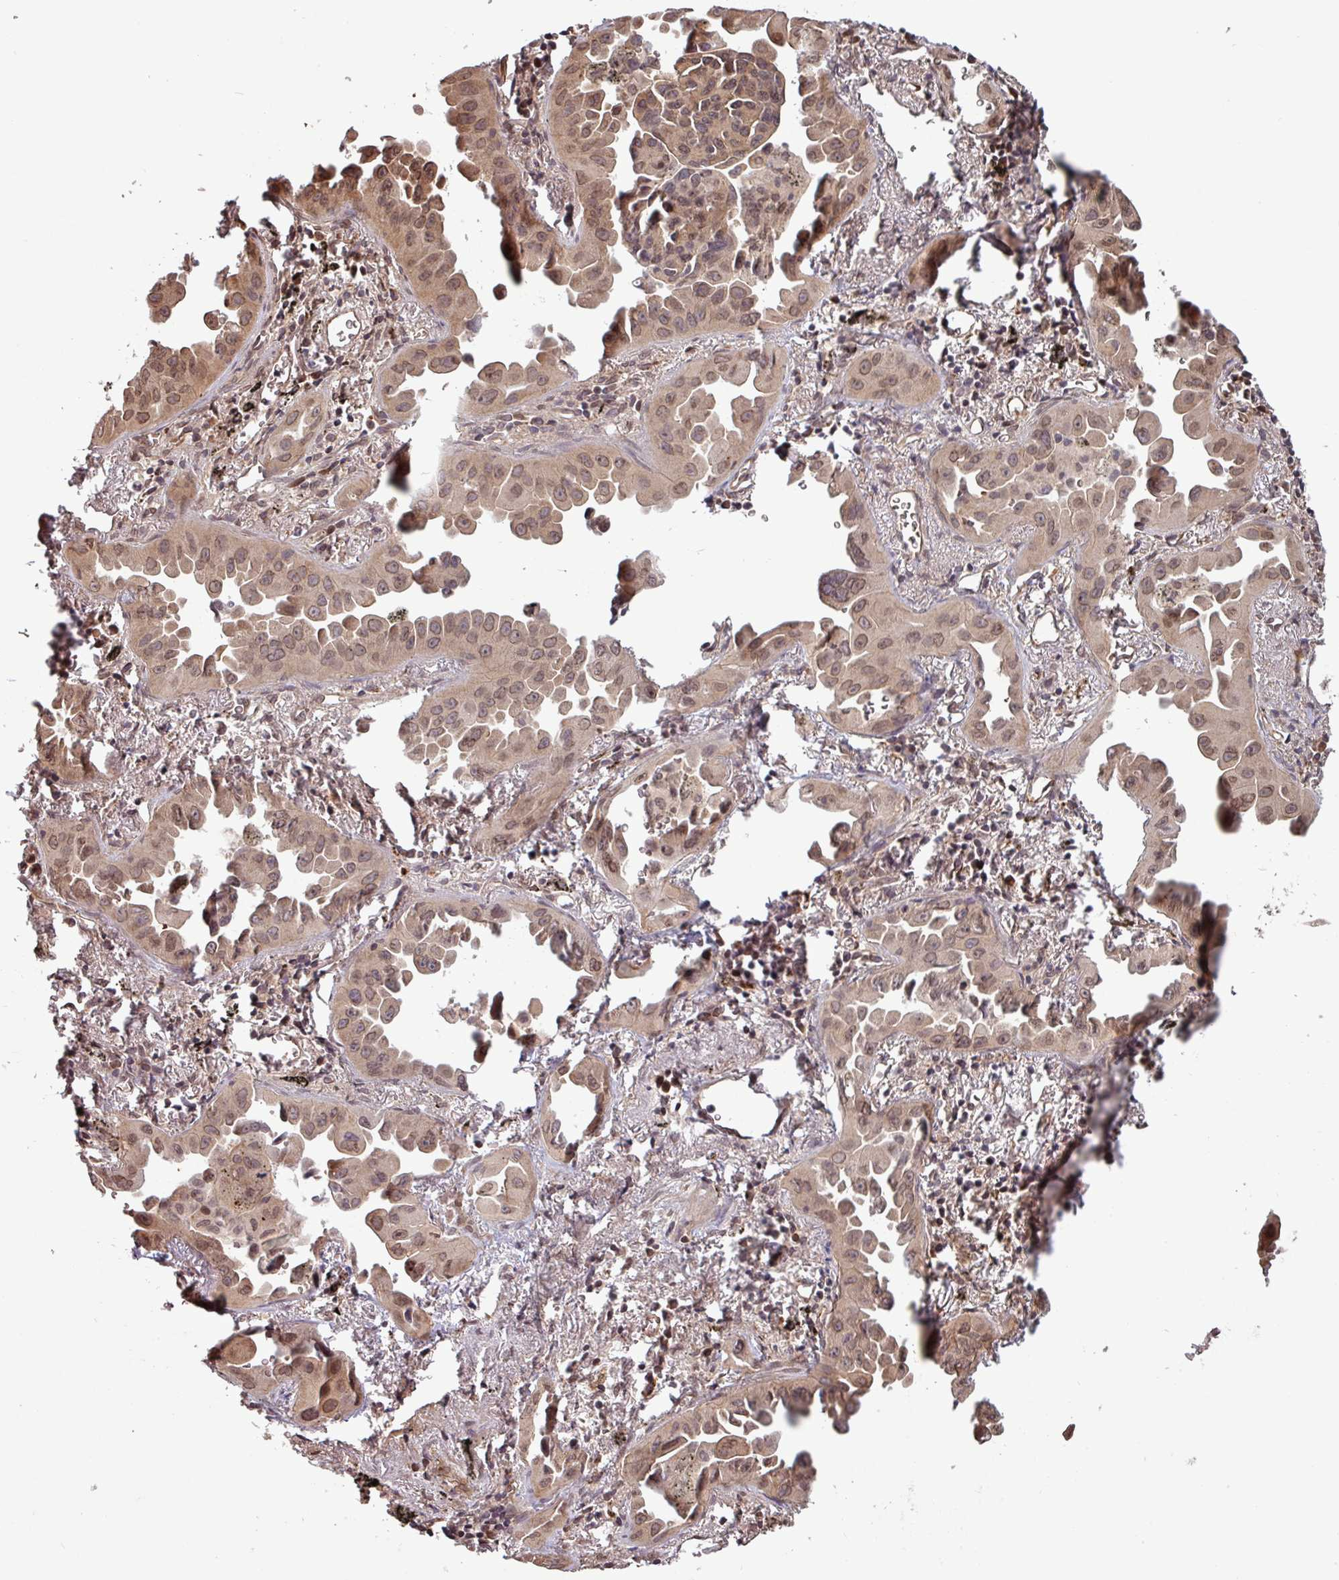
{"staining": {"intensity": "moderate", "quantity": ">75%", "location": "cytoplasmic/membranous,nuclear"}, "tissue": "lung cancer", "cell_type": "Tumor cells", "image_type": "cancer", "snomed": [{"axis": "morphology", "description": "Adenocarcinoma, NOS"}, {"axis": "topography", "description": "Lung"}], "caption": "DAB (3,3'-diaminobenzidine) immunohistochemical staining of human lung cancer (adenocarcinoma) exhibits moderate cytoplasmic/membranous and nuclear protein expression in approximately >75% of tumor cells. The protein is shown in brown color, while the nuclei are stained blue.", "gene": "RBM4B", "patient": {"sex": "male", "age": 68}}